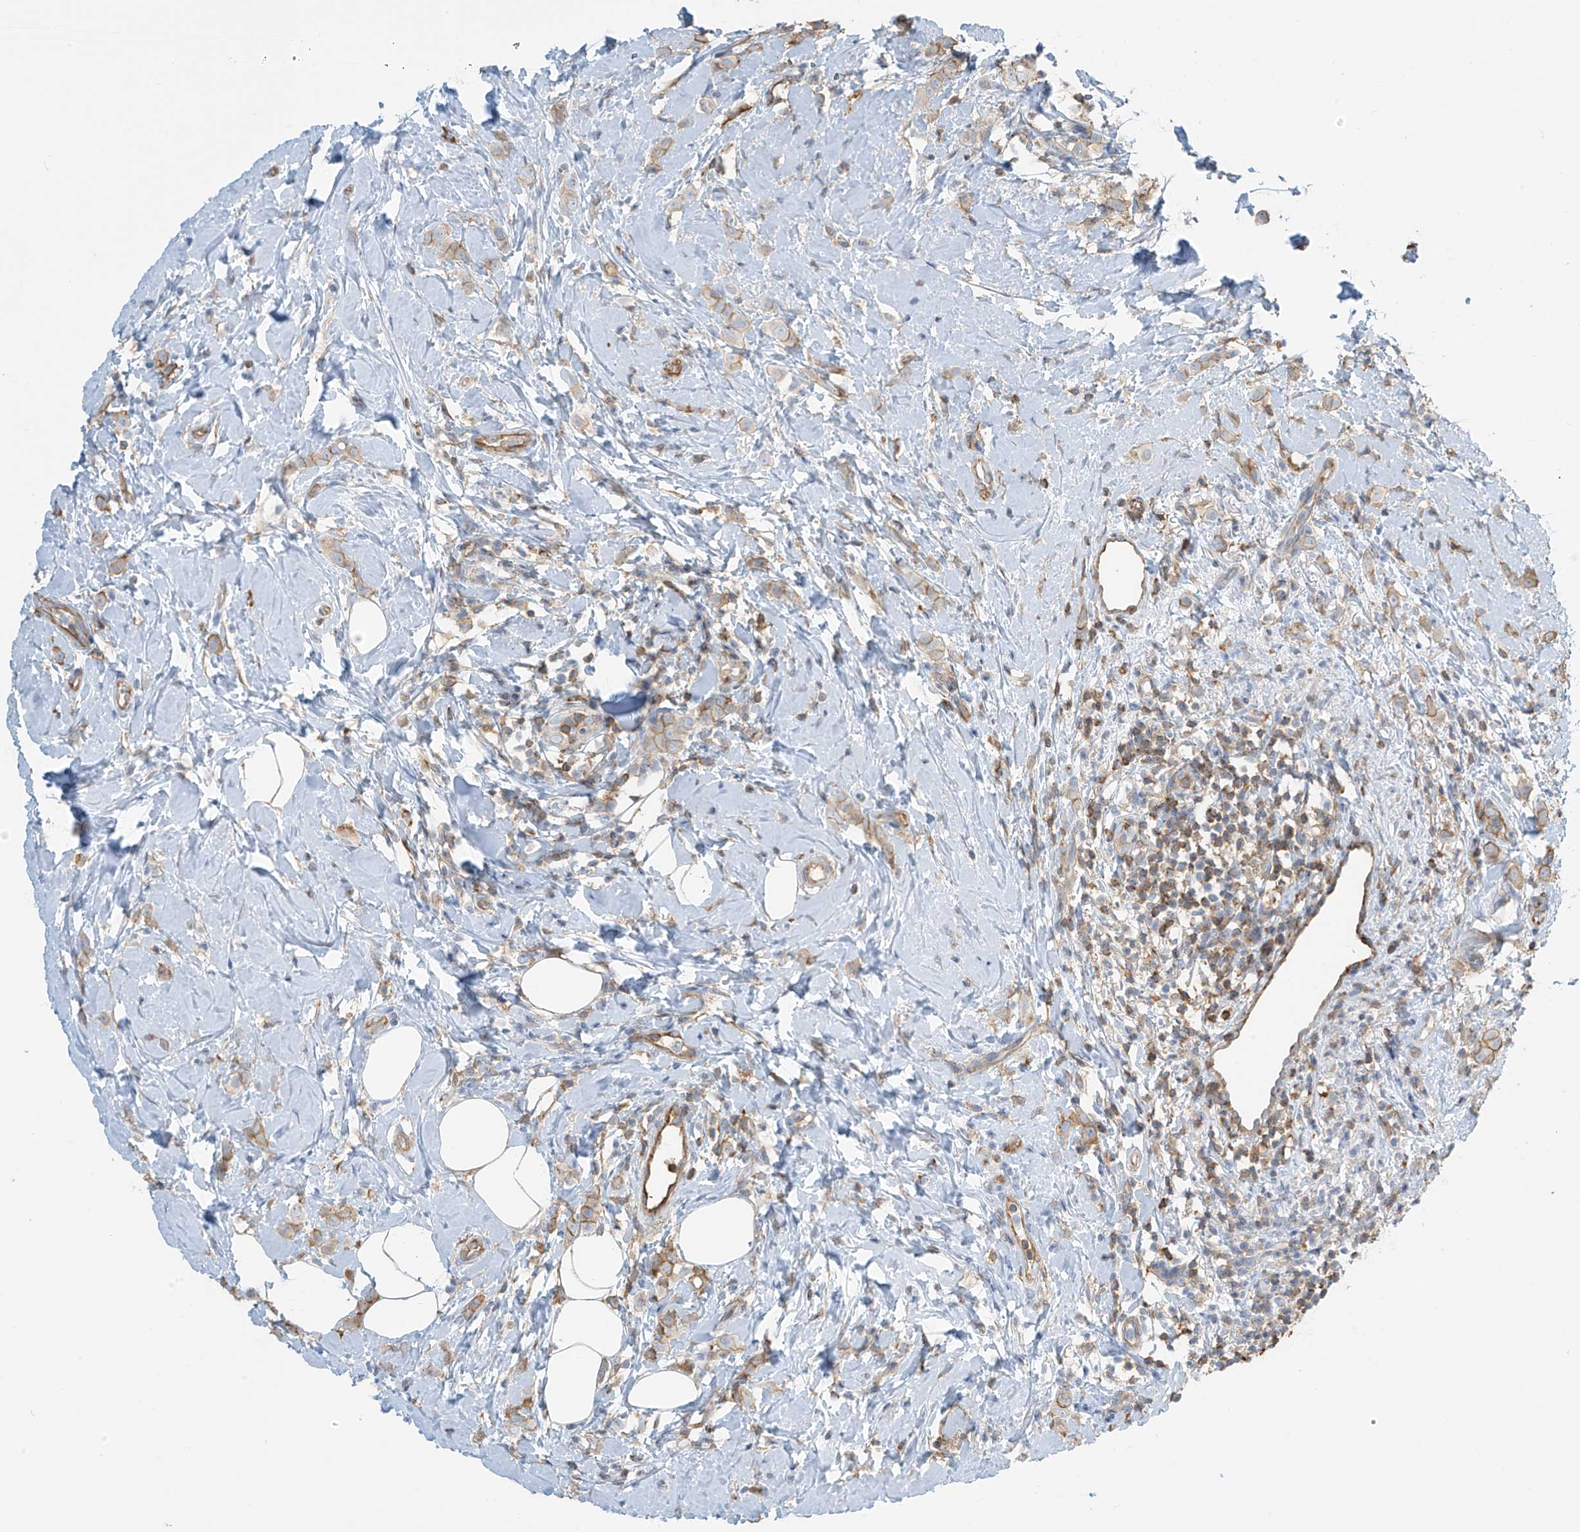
{"staining": {"intensity": "moderate", "quantity": ">75%", "location": "cytoplasmic/membranous"}, "tissue": "breast cancer", "cell_type": "Tumor cells", "image_type": "cancer", "snomed": [{"axis": "morphology", "description": "Lobular carcinoma"}, {"axis": "topography", "description": "Breast"}], "caption": "High-power microscopy captured an immunohistochemistry photomicrograph of breast lobular carcinoma, revealing moderate cytoplasmic/membranous positivity in about >75% of tumor cells.", "gene": "ZNF846", "patient": {"sex": "female", "age": 47}}